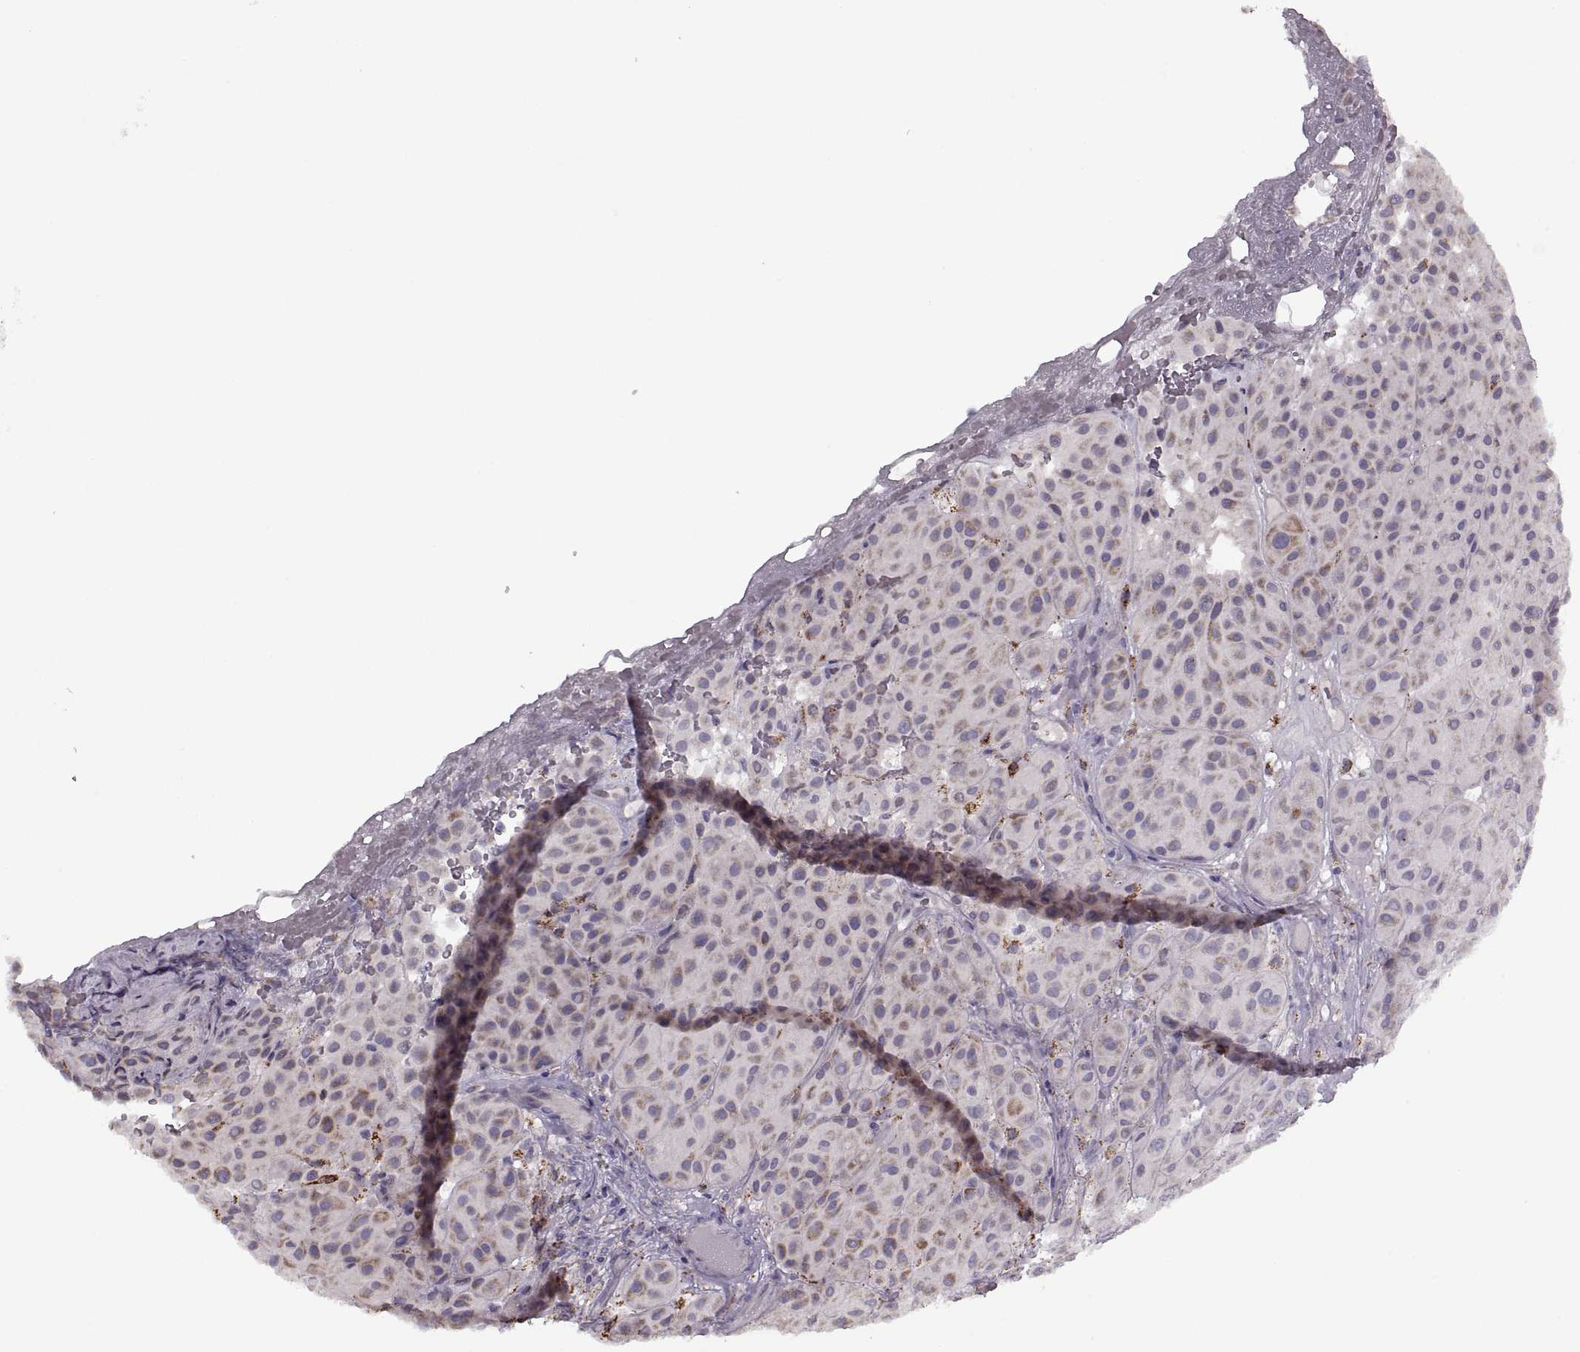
{"staining": {"intensity": "weak", "quantity": "25%-75%", "location": "cytoplasmic/membranous"}, "tissue": "melanoma", "cell_type": "Tumor cells", "image_type": "cancer", "snomed": [{"axis": "morphology", "description": "Malignant melanoma, Metastatic site"}, {"axis": "topography", "description": "Smooth muscle"}], "caption": "A micrograph showing weak cytoplasmic/membranous expression in about 25%-75% of tumor cells in malignant melanoma (metastatic site), as visualized by brown immunohistochemical staining.", "gene": "PIERCE1", "patient": {"sex": "male", "age": 41}}